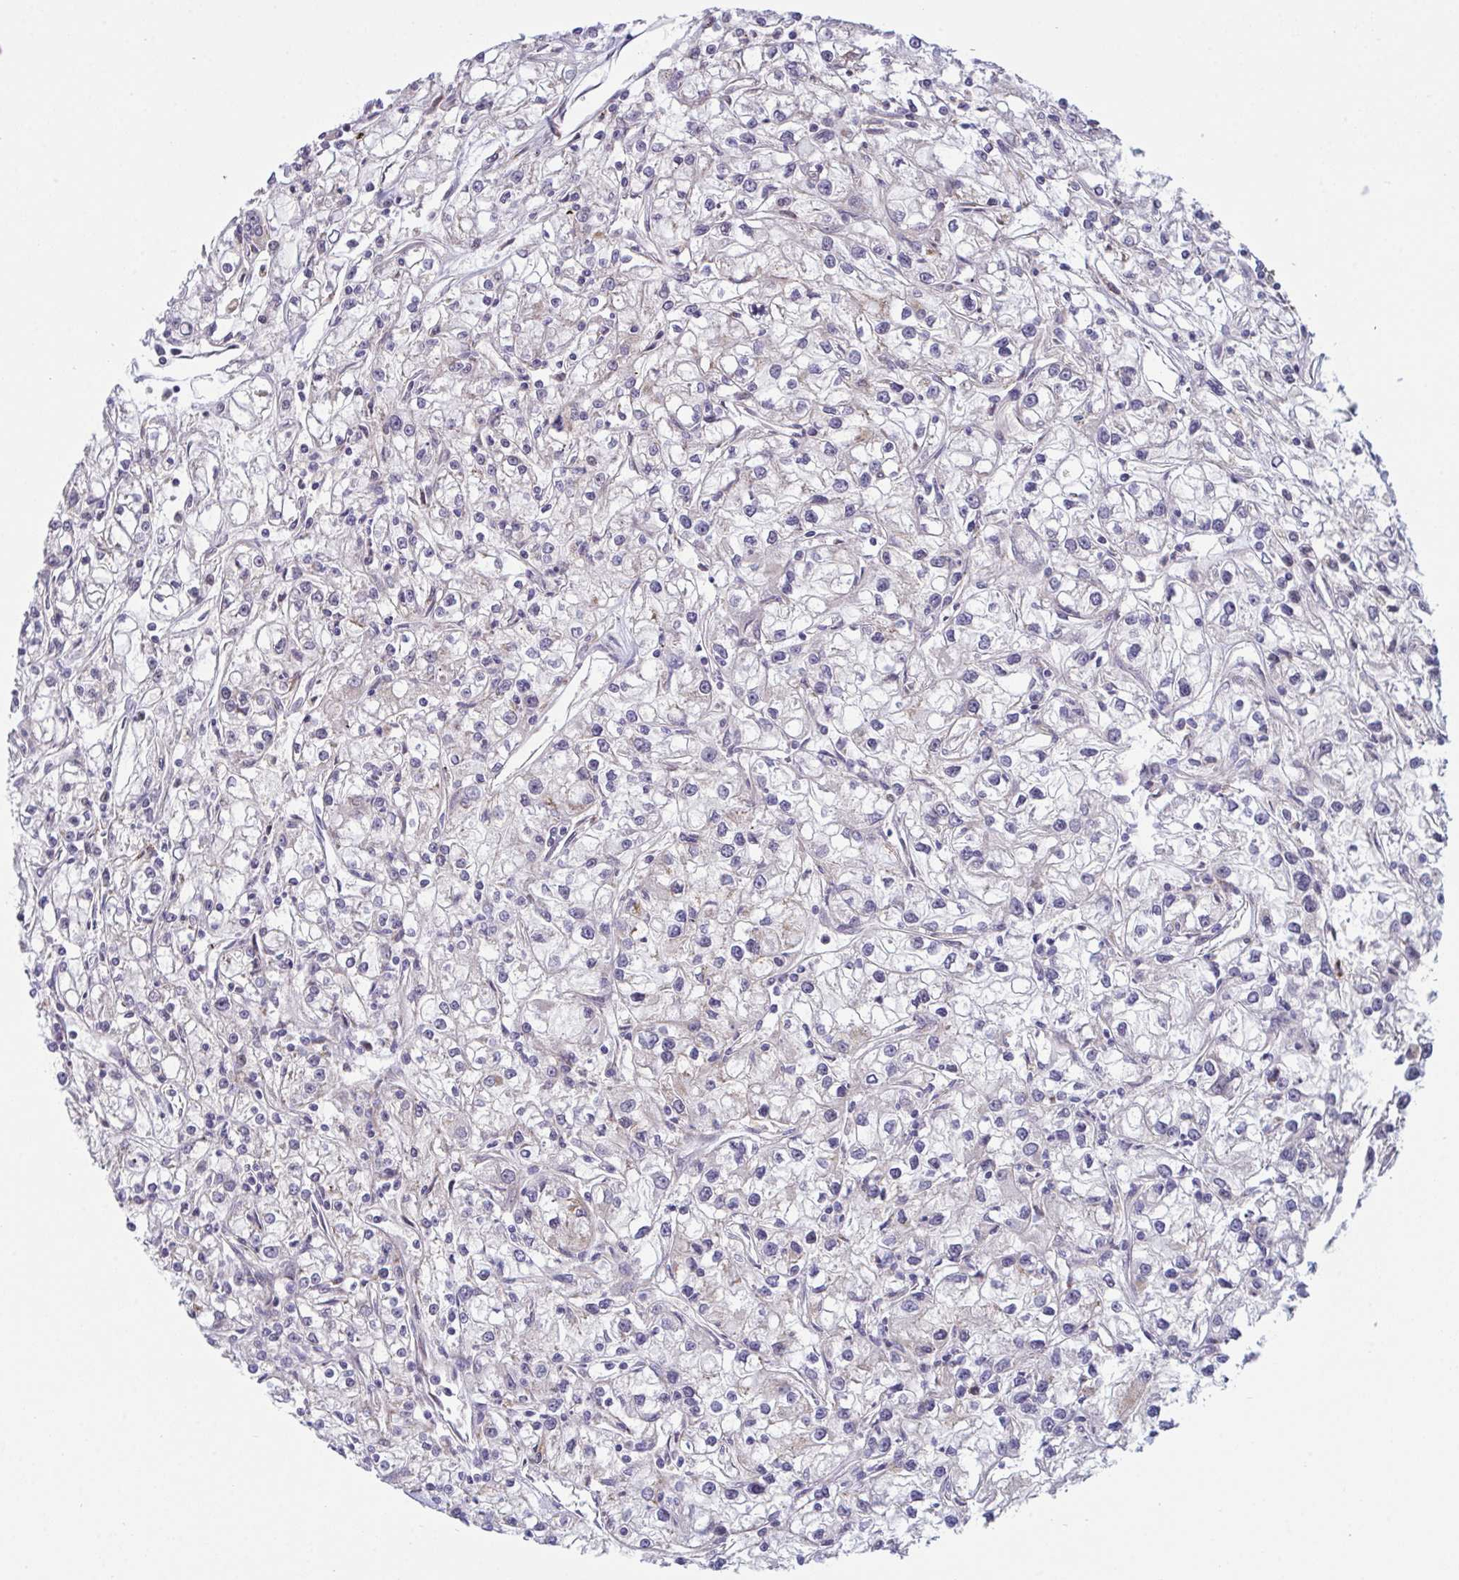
{"staining": {"intensity": "negative", "quantity": "none", "location": "none"}, "tissue": "renal cancer", "cell_type": "Tumor cells", "image_type": "cancer", "snomed": [{"axis": "morphology", "description": "Adenocarcinoma, NOS"}, {"axis": "topography", "description": "Kidney"}], "caption": "Tumor cells show no significant positivity in renal cancer.", "gene": "XAF1", "patient": {"sex": "female", "age": 59}}